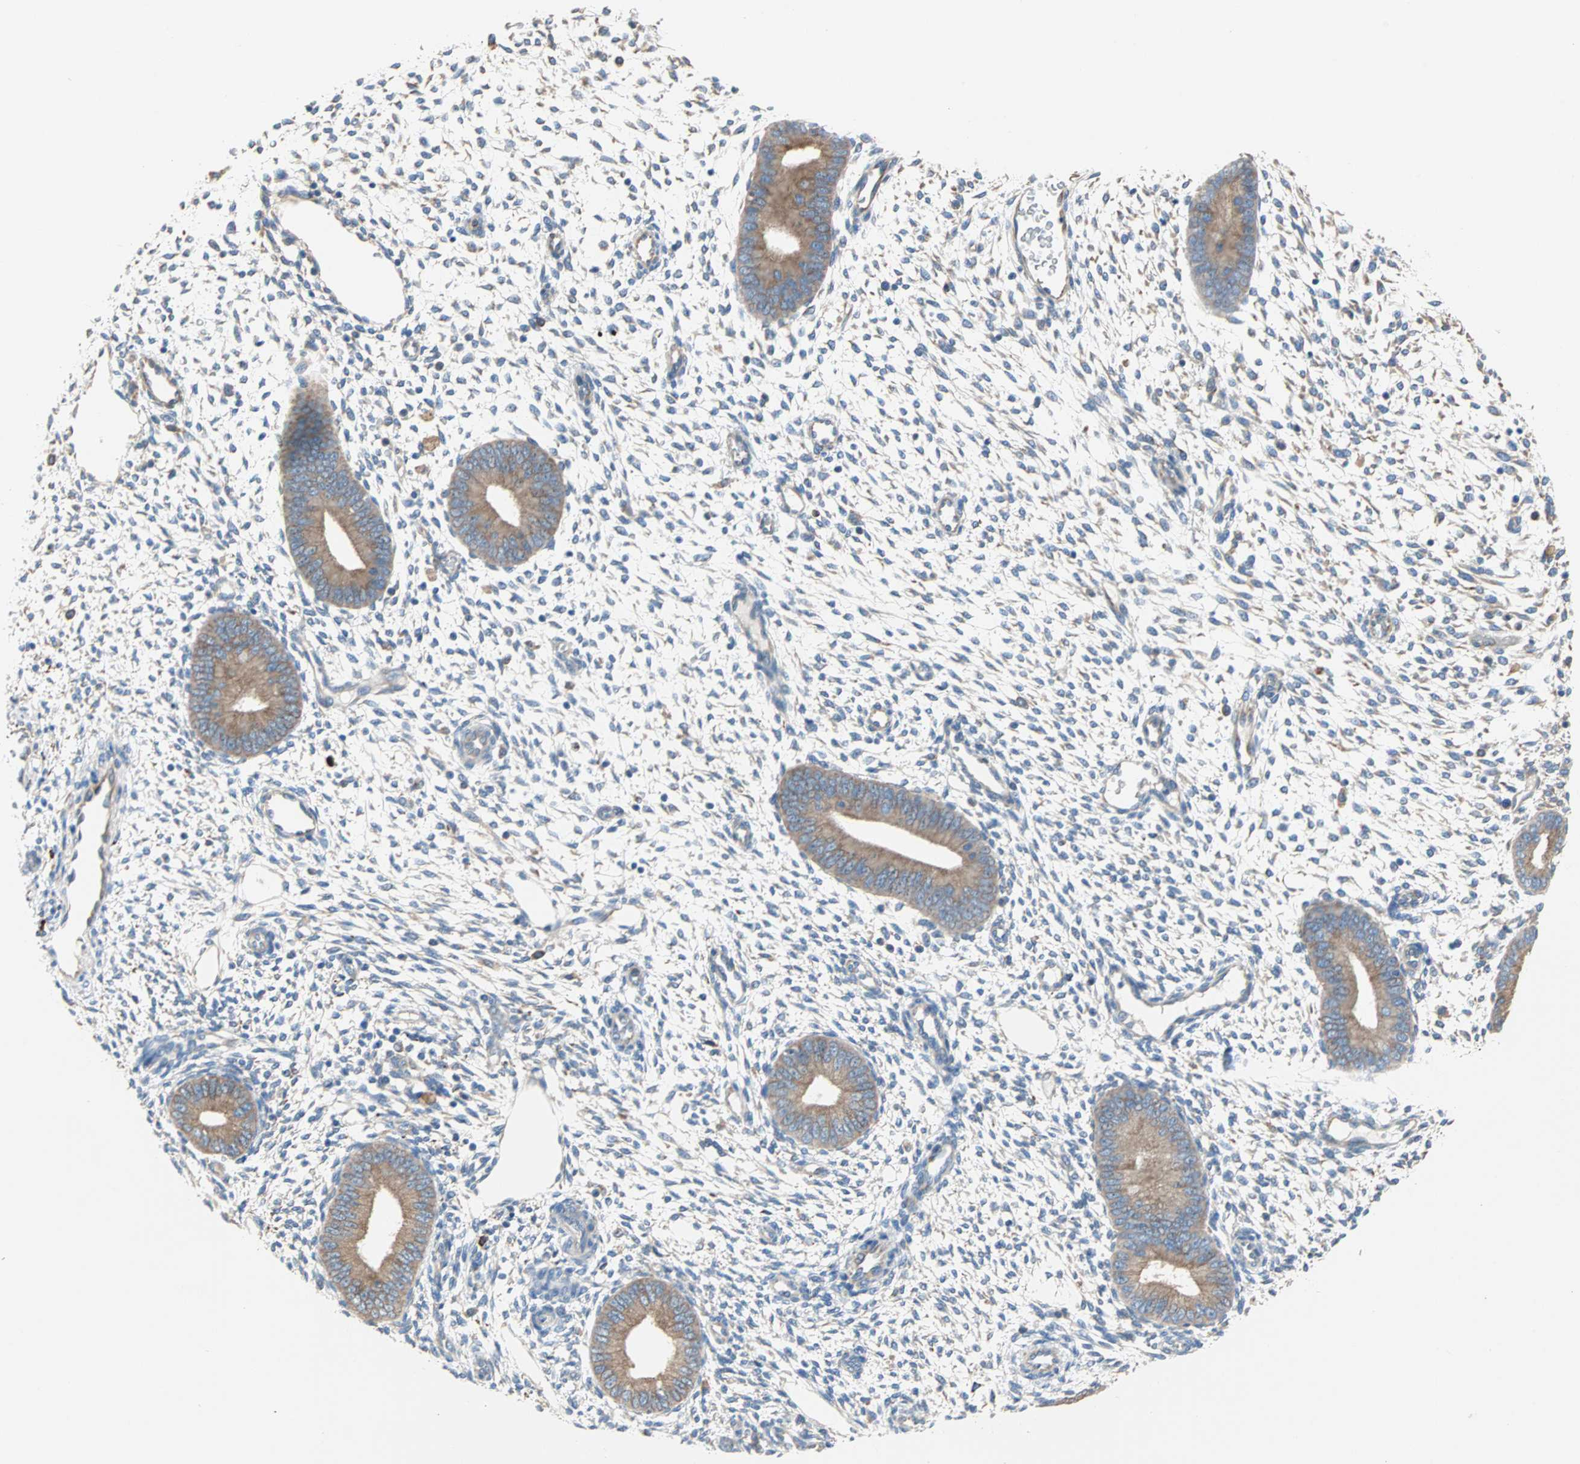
{"staining": {"intensity": "negative", "quantity": "none", "location": "none"}, "tissue": "endometrium", "cell_type": "Cells in endometrial stroma", "image_type": "normal", "snomed": [{"axis": "morphology", "description": "Normal tissue, NOS"}, {"axis": "topography", "description": "Endometrium"}], "caption": "High magnification brightfield microscopy of unremarkable endometrium stained with DAB (3,3'-diaminobenzidine) (brown) and counterstained with hematoxylin (blue): cells in endometrial stroma show no significant expression. The staining was performed using DAB (3,3'-diaminobenzidine) to visualize the protein expression in brown, while the nuclei were stained in blue with hematoxylin (Magnification: 20x).", "gene": "PLCXD1", "patient": {"sex": "female", "age": 42}}